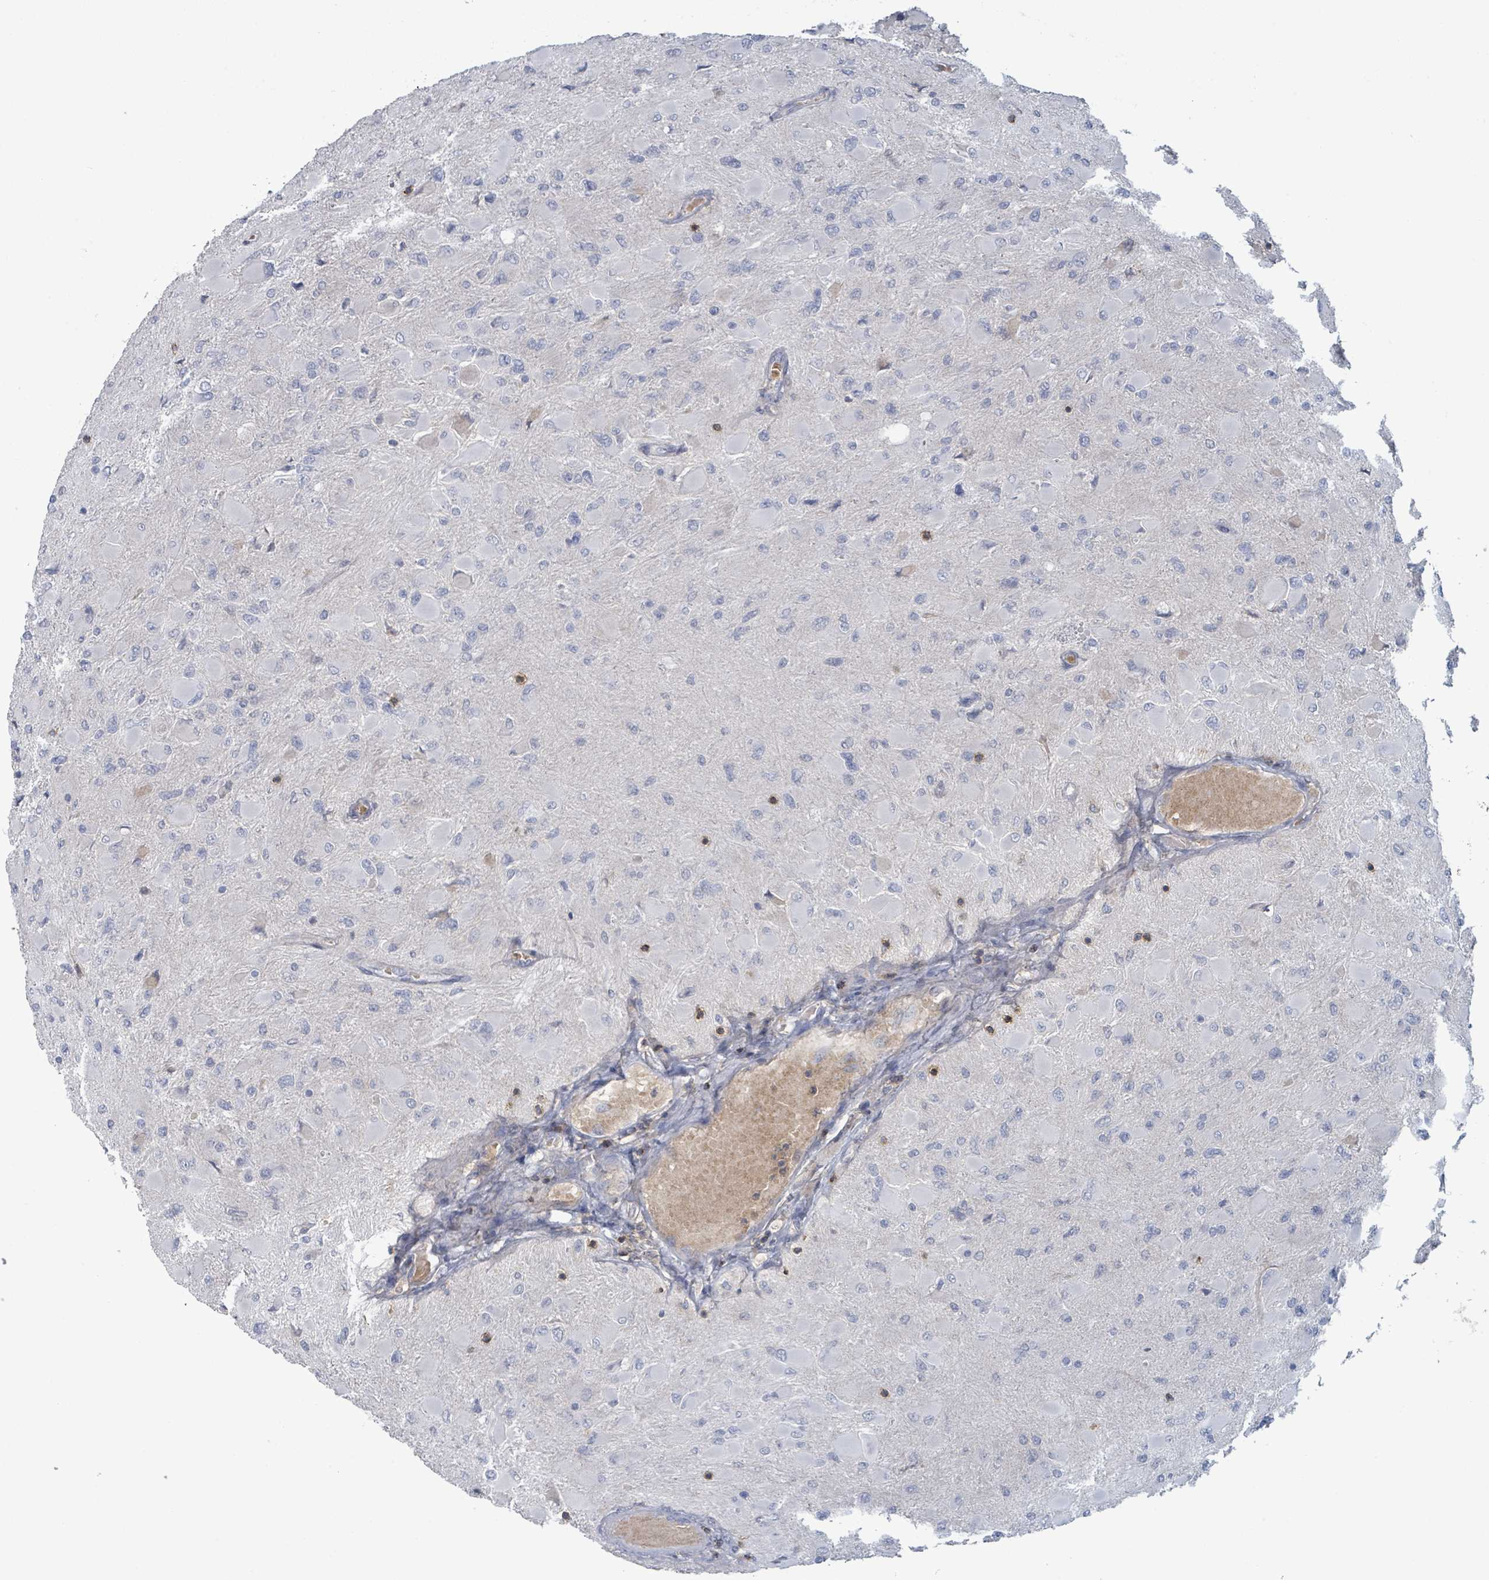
{"staining": {"intensity": "negative", "quantity": "none", "location": "none"}, "tissue": "glioma", "cell_type": "Tumor cells", "image_type": "cancer", "snomed": [{"axis": "morphology", "description": "Glioma, malignant, High grade"}, {"axis": "topography", "description": "Cerebral cortex"}], "caption": "Immunohistochemistry (IHC) of high-grade glioma (malignant) displays no expression in tumor cells.", "gene": "TNFRSF14", "patient": {"sex": "female", "age": 36}}